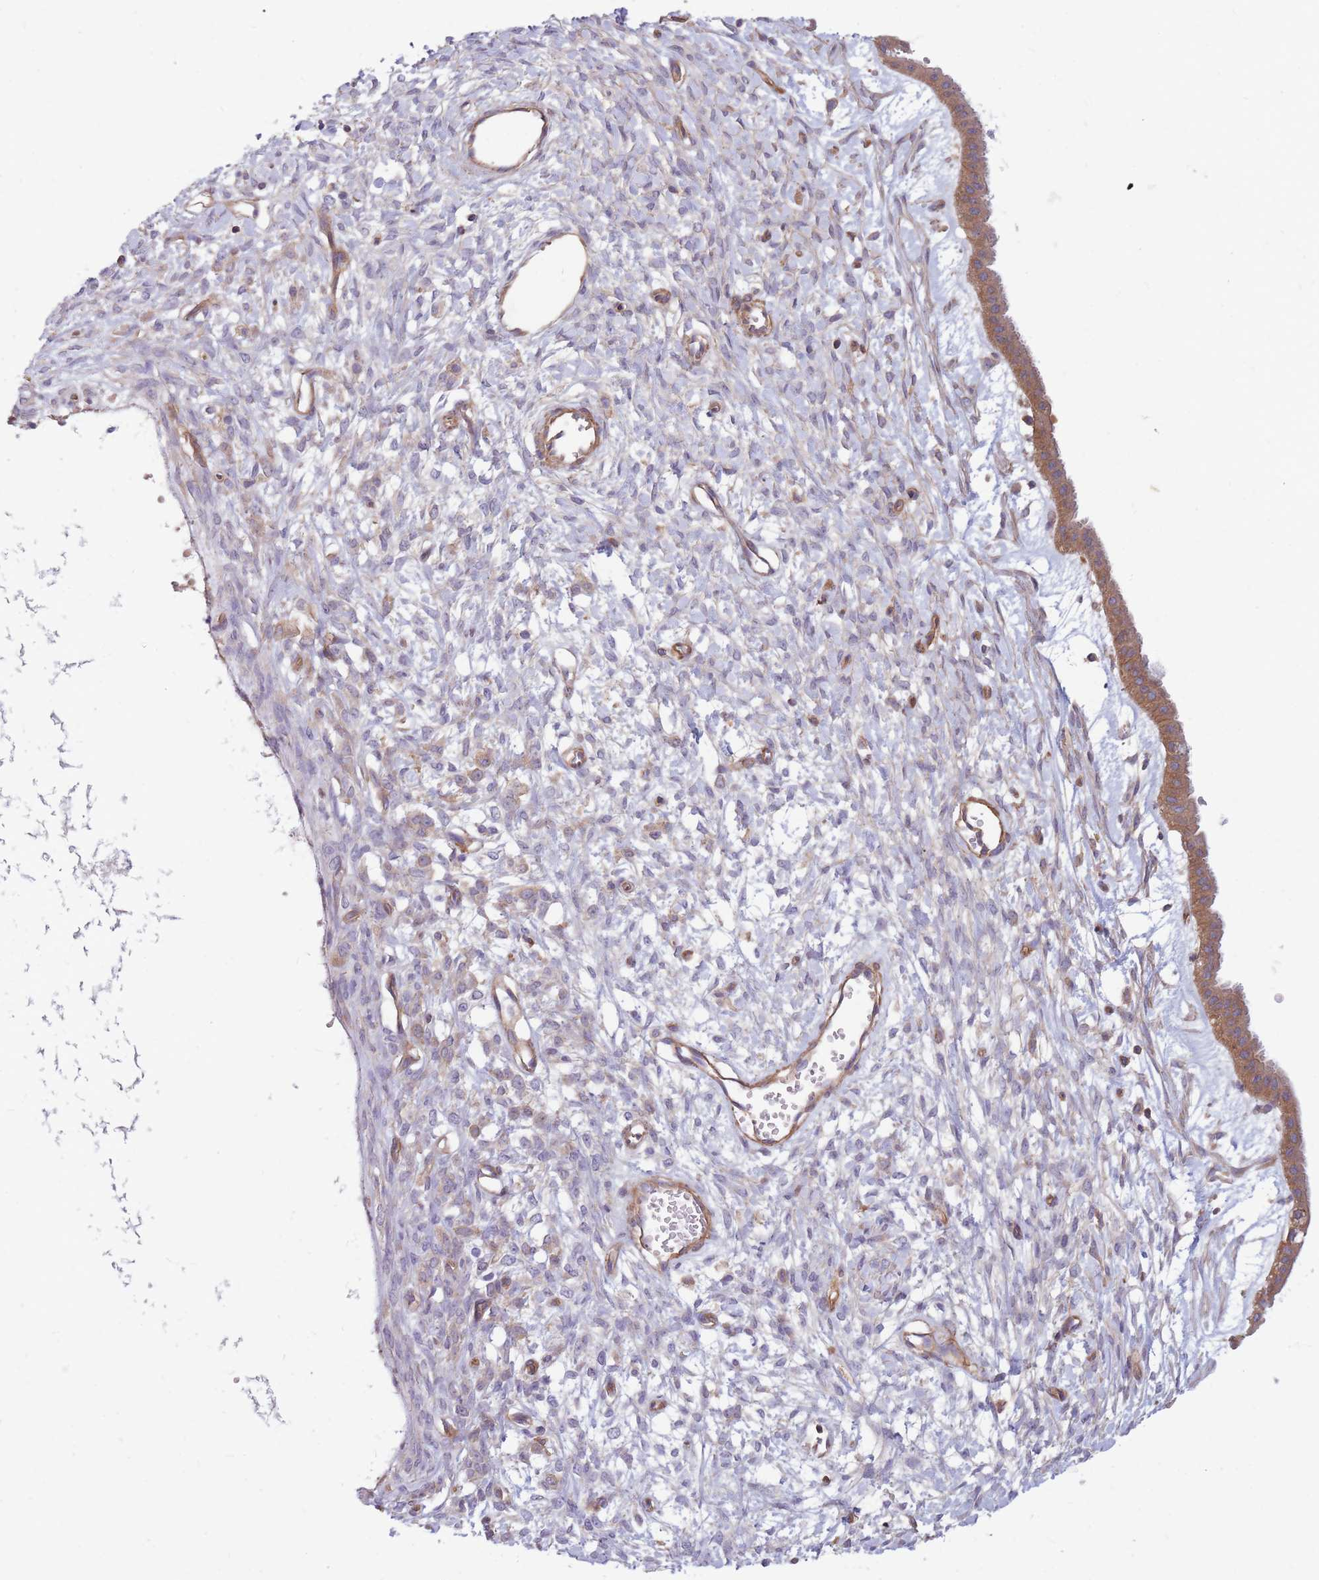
{"staining": {"intensity": "moderate", "quantity": ">75%", "location": "cytoplasmic/membranous"}, "tissue": "ovarian cancer", "cell_type": "Tumor cells", "image_type": "cancer", "snomed": [{"axis": "morphology", "description": "Cystadenocarcinoma, mucinous, NOS"}, {"axis": "topography", "description": "Ovary"}], "caption": "Ovarian mucinous cystadenocarcinoma was stained to show a protein in brown. There is medium levels of moderate cytoplasmic/membranous expression in about >75% of tumor cells.", "gene": "GGA1", "patient": {"sex": "female", "age": 73}}